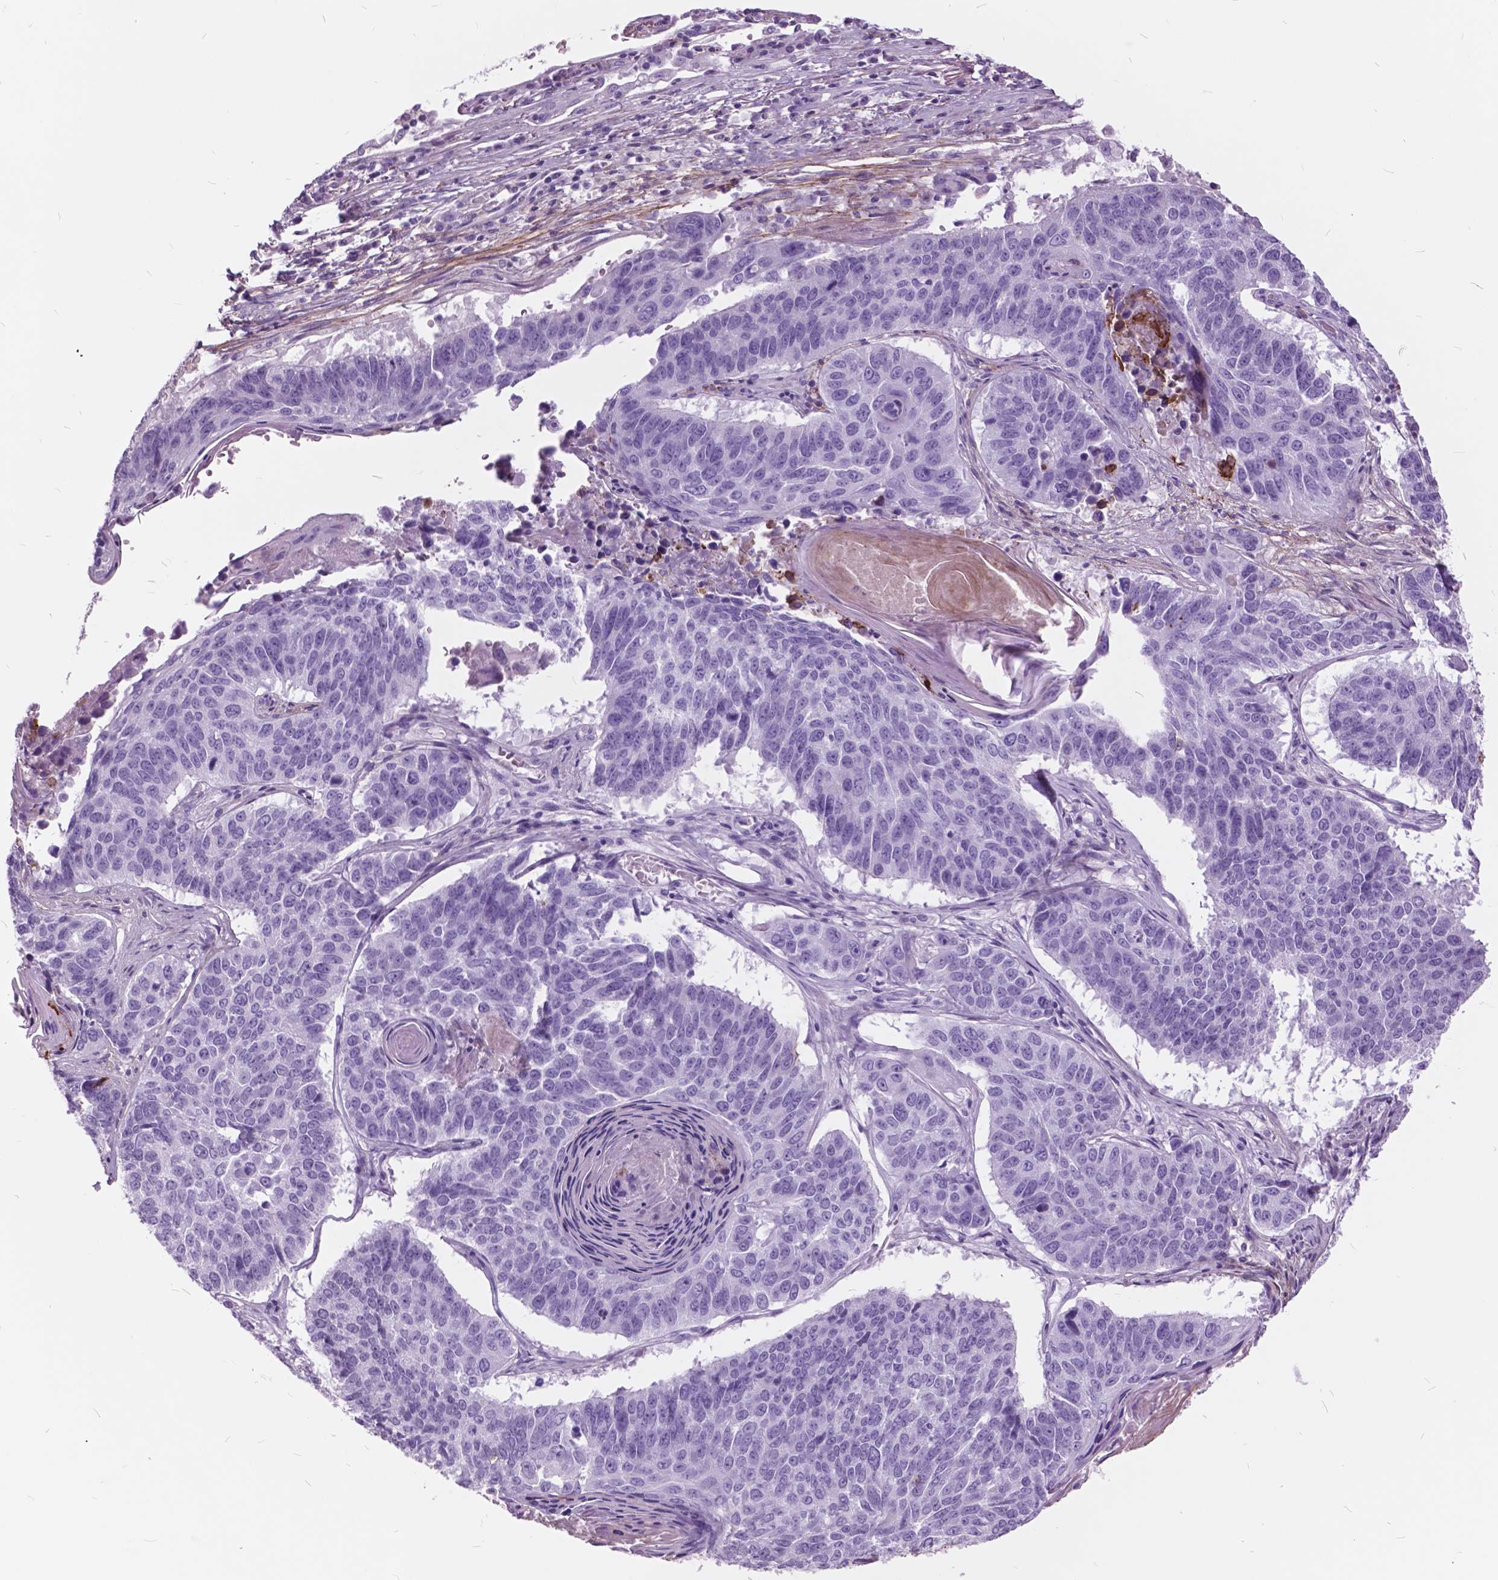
{"staining": {"intensity": "negative", "quantity": "none", "location": "none"}, "tissue": "lung cancer", "cell_type": "Tumor cells", "image_type": "cancer", "snomed": [{"axis": "morphology", "description": "Squamous cell carcinoma, NOS"}, {"axis": "topography", "description": "Lung"}], "caption": "A photomicrograph of human lung squamous cell carcinoma is negative for staining in tumor cells.", "gene": "GDF9", "patient": {"sex": "male", "age": 73}}